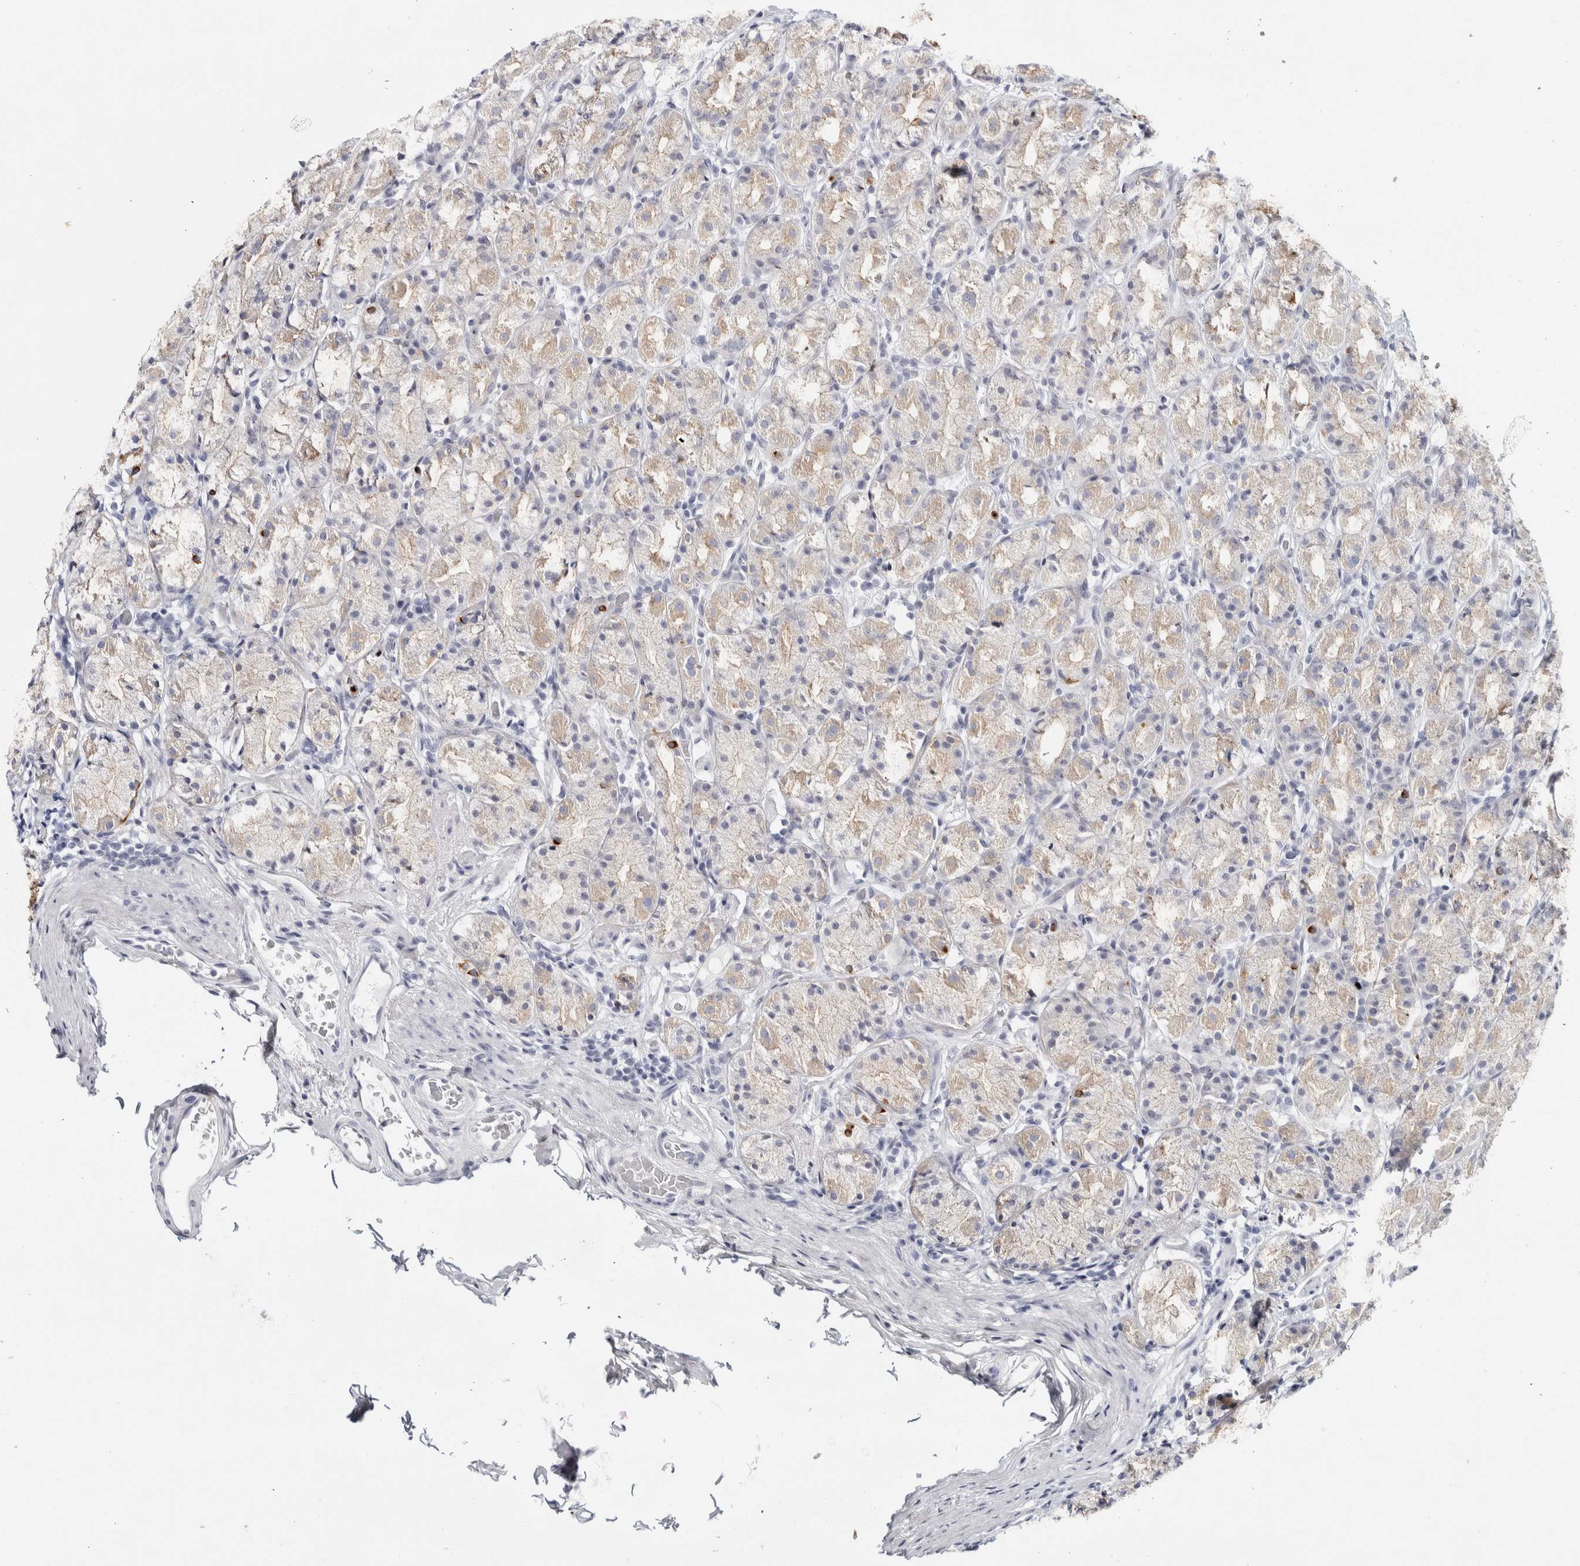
{"staining": {"intensity": "moderate", "quantity": "25%-75%", "location": "cytoplasmic/membranous"}, "tissue": "stomach", "cell_type": "Glandular cells", "image_type": "normal", "snomed": [{"axis": "morphology", "description": "Normal tissue, NOS"}, {"axis": "topography", "description": "Stomach, upper"}], "caption": "Immunohistochemistry (IHC) (DAB (3,3'-diaminobenzidine)) staining of normal stomach demonstrates moderate cytoplasmic/membranous protein staining in approximately 25%-75% of glandular cells.", "gene": "RPH3AL", "patient": {"sex": "male", "age": 68}}